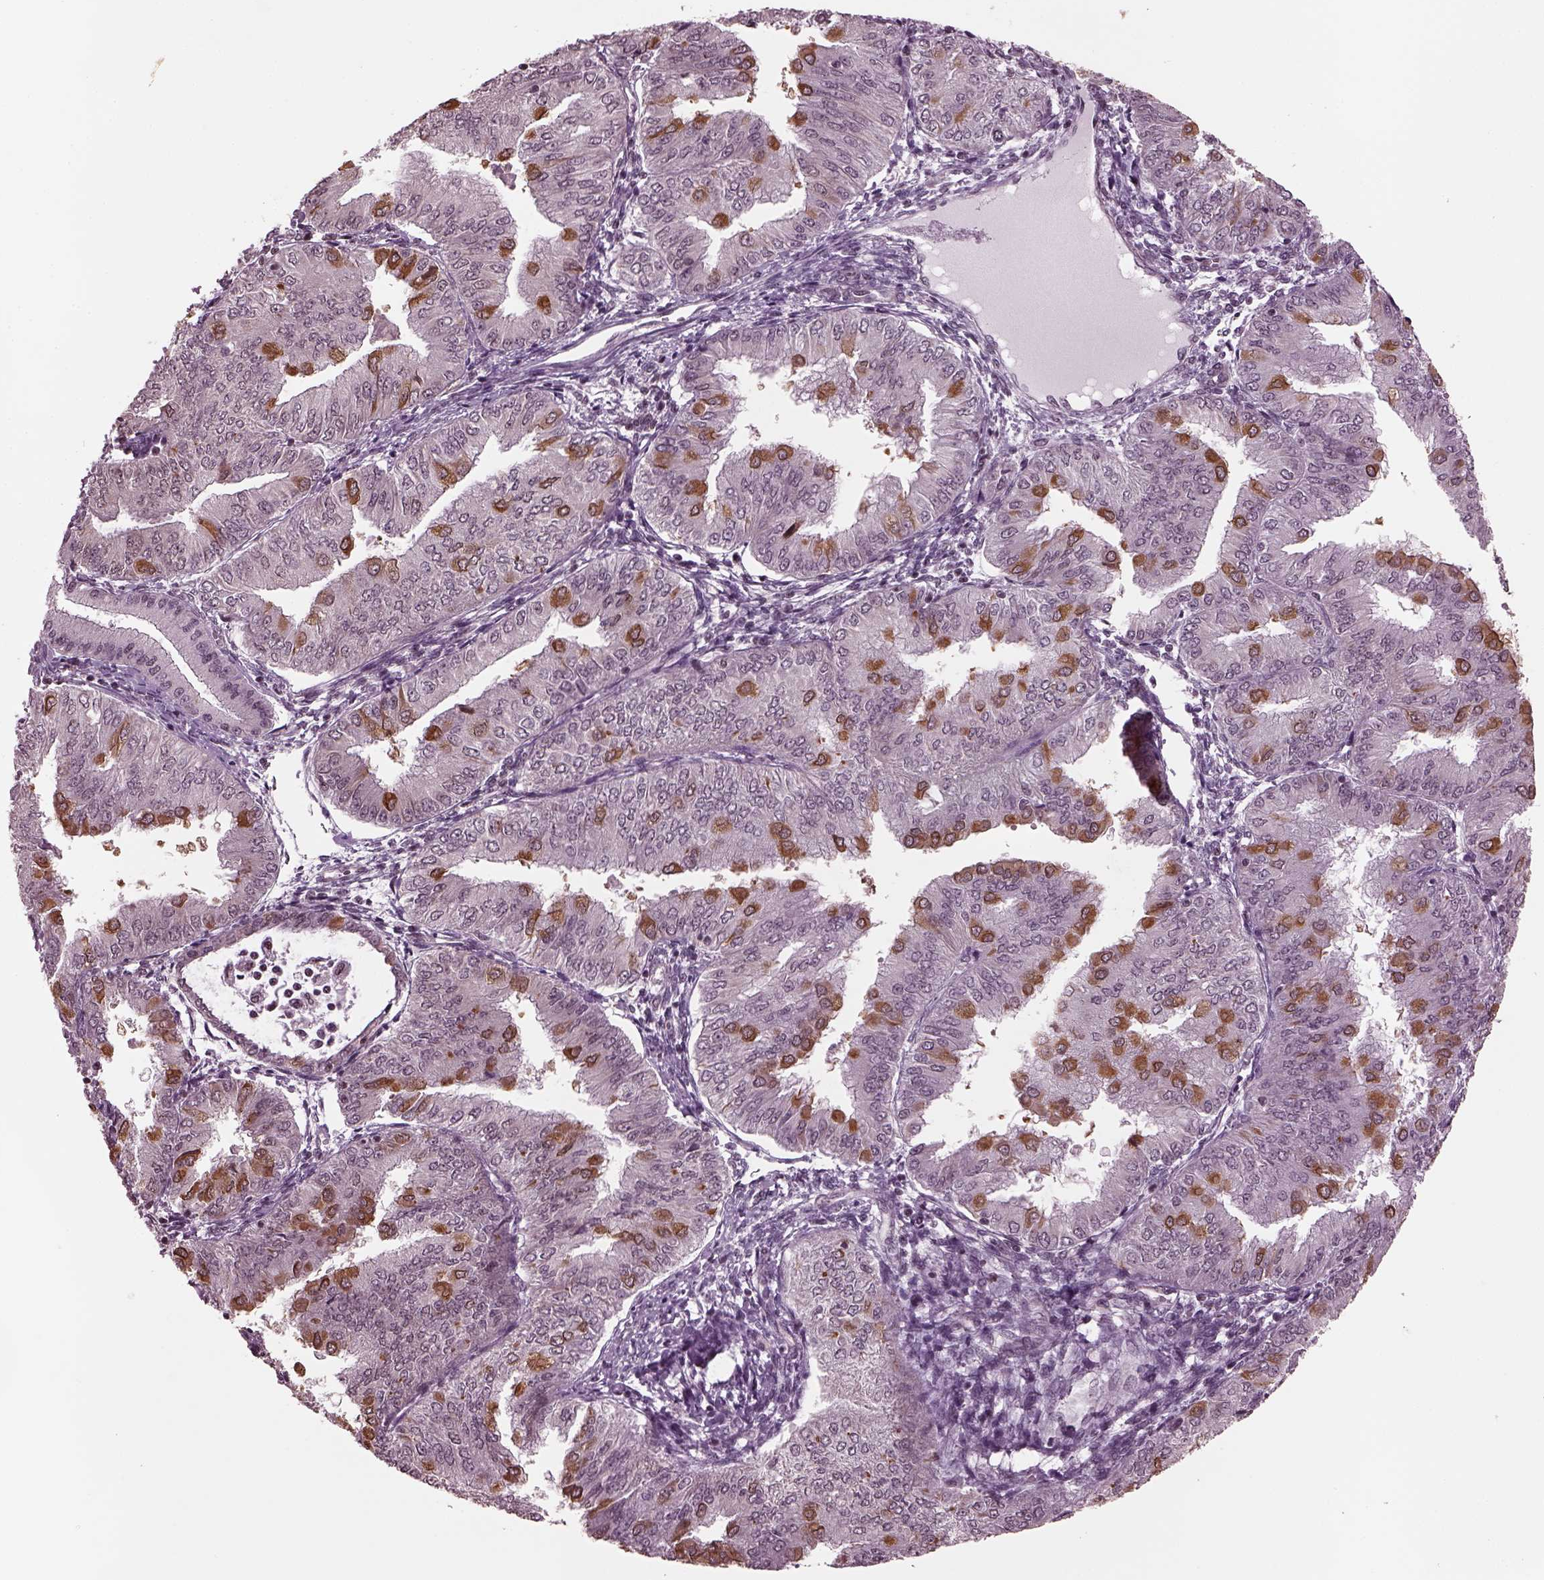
{"staining": {"intensity": "strong", "quantity": "<25%", "location": "cytoplasmic/membranous"}, "tissue": "endometrial cancer", "cell_type": "Tumor cells", "image_type": "cancer", "snomed": [{"axis": "morphology", "description": "Adenocarcinoma, NOS"}, {"axis": "topography", "description": "Endometrium"}], "caption": "Protein expression analysis of human endometrial adenocarcinoma reveals strong cytoplasmic/membranous positivity in approximately <25% of tumor cells.", "gene": "RUVBL2", "patient": {"sex": "female", "age": 53}}